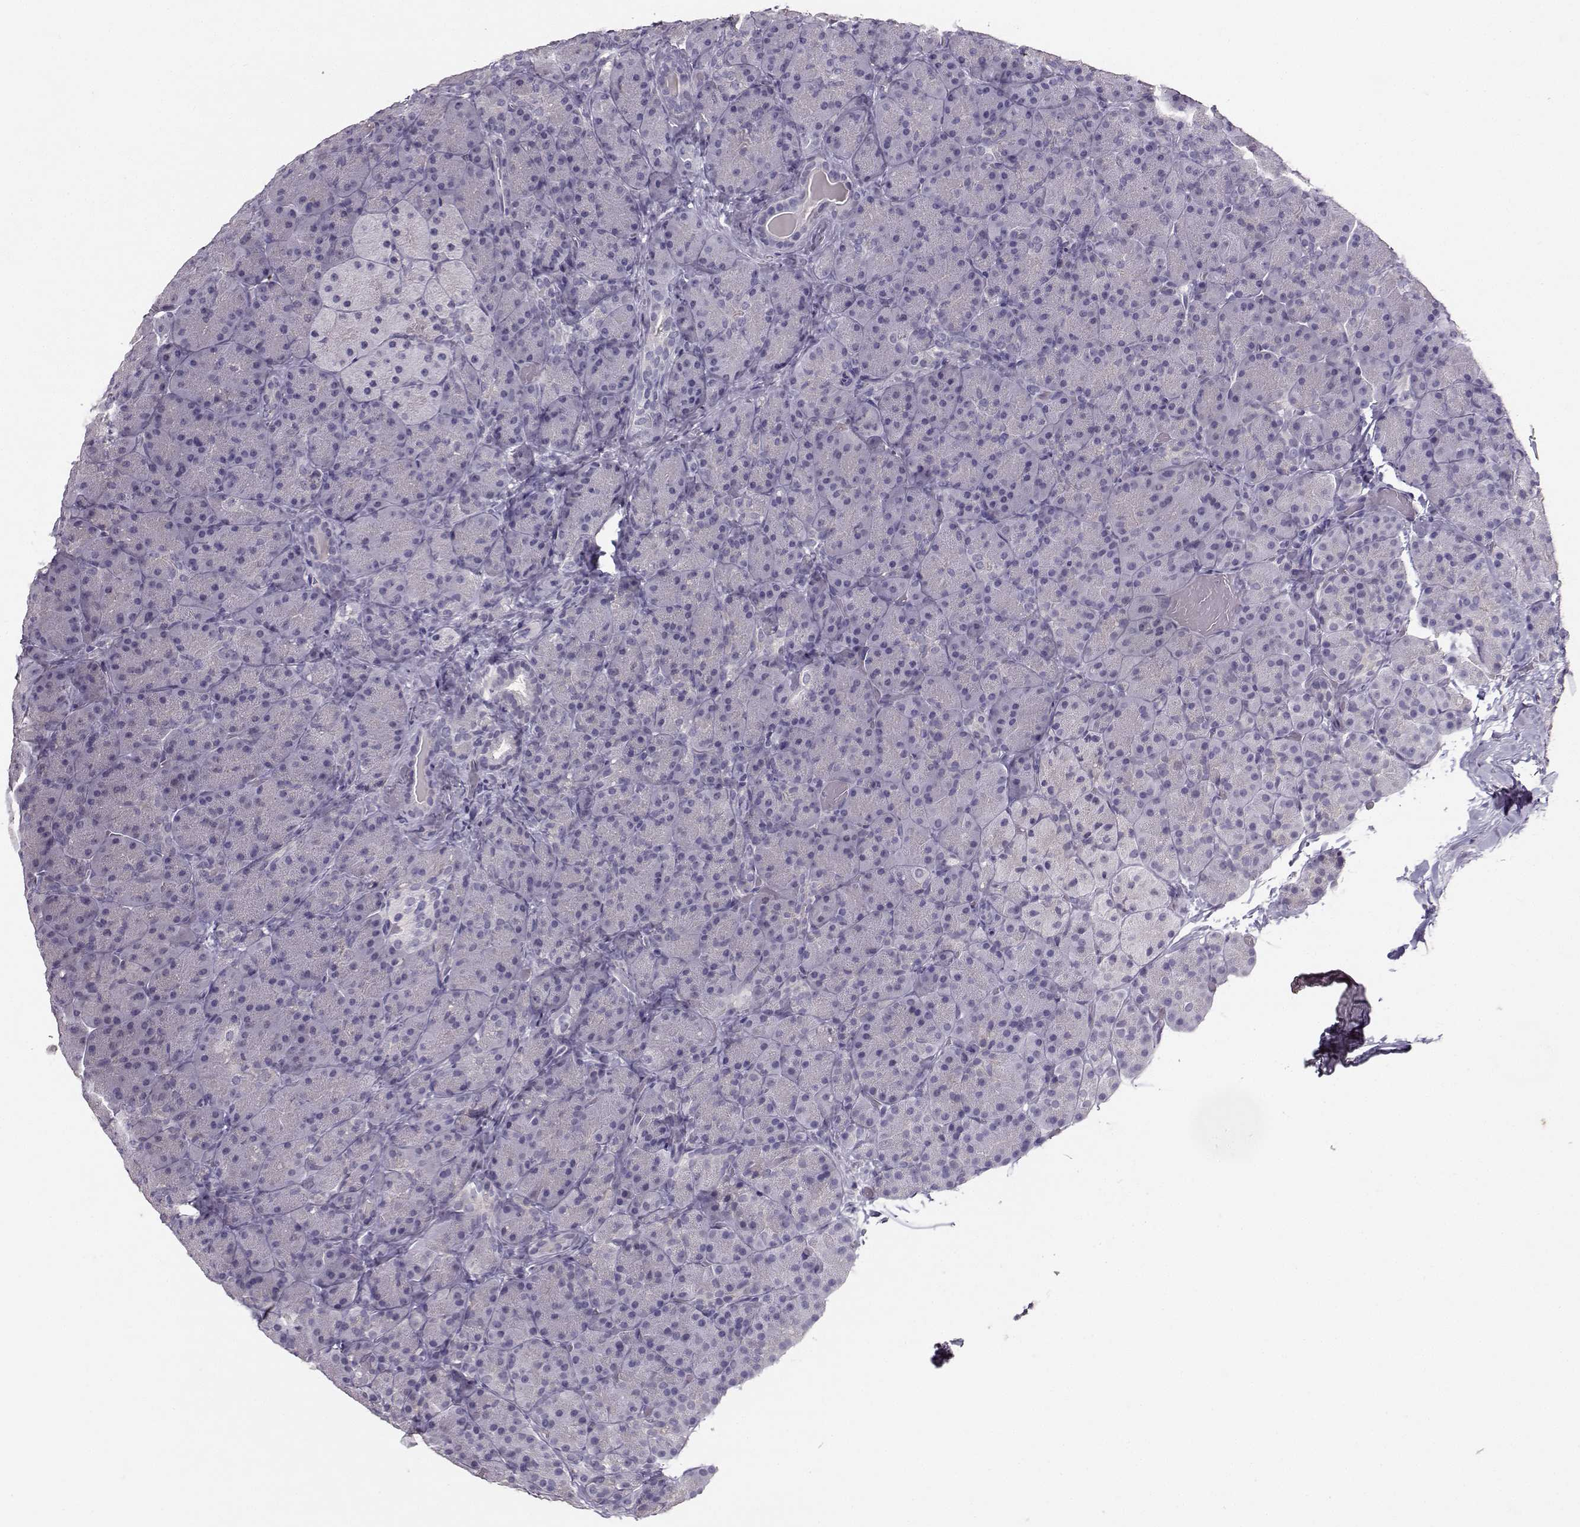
{"staining": {"intensity": "negative", "quantity": "none", "location": "none"}, "tissue": "pancreas", "cell_type": "Exocrine glandular cells", "image_type": "normal", "snomed": [{"axis": "morphology", "description": "Normal tissue, NOS"}, {"axis": "topography", "description": "Pancreas"}], "caption": "The immunohistochemistry image has no significant expression in exocrine glandular cells of pancreas. (DAB immunohistochemistry visualized using brightfield microscopy, high magnification).", "gene": "PKP2", "patient": {"sex": "male", "age": 57}}